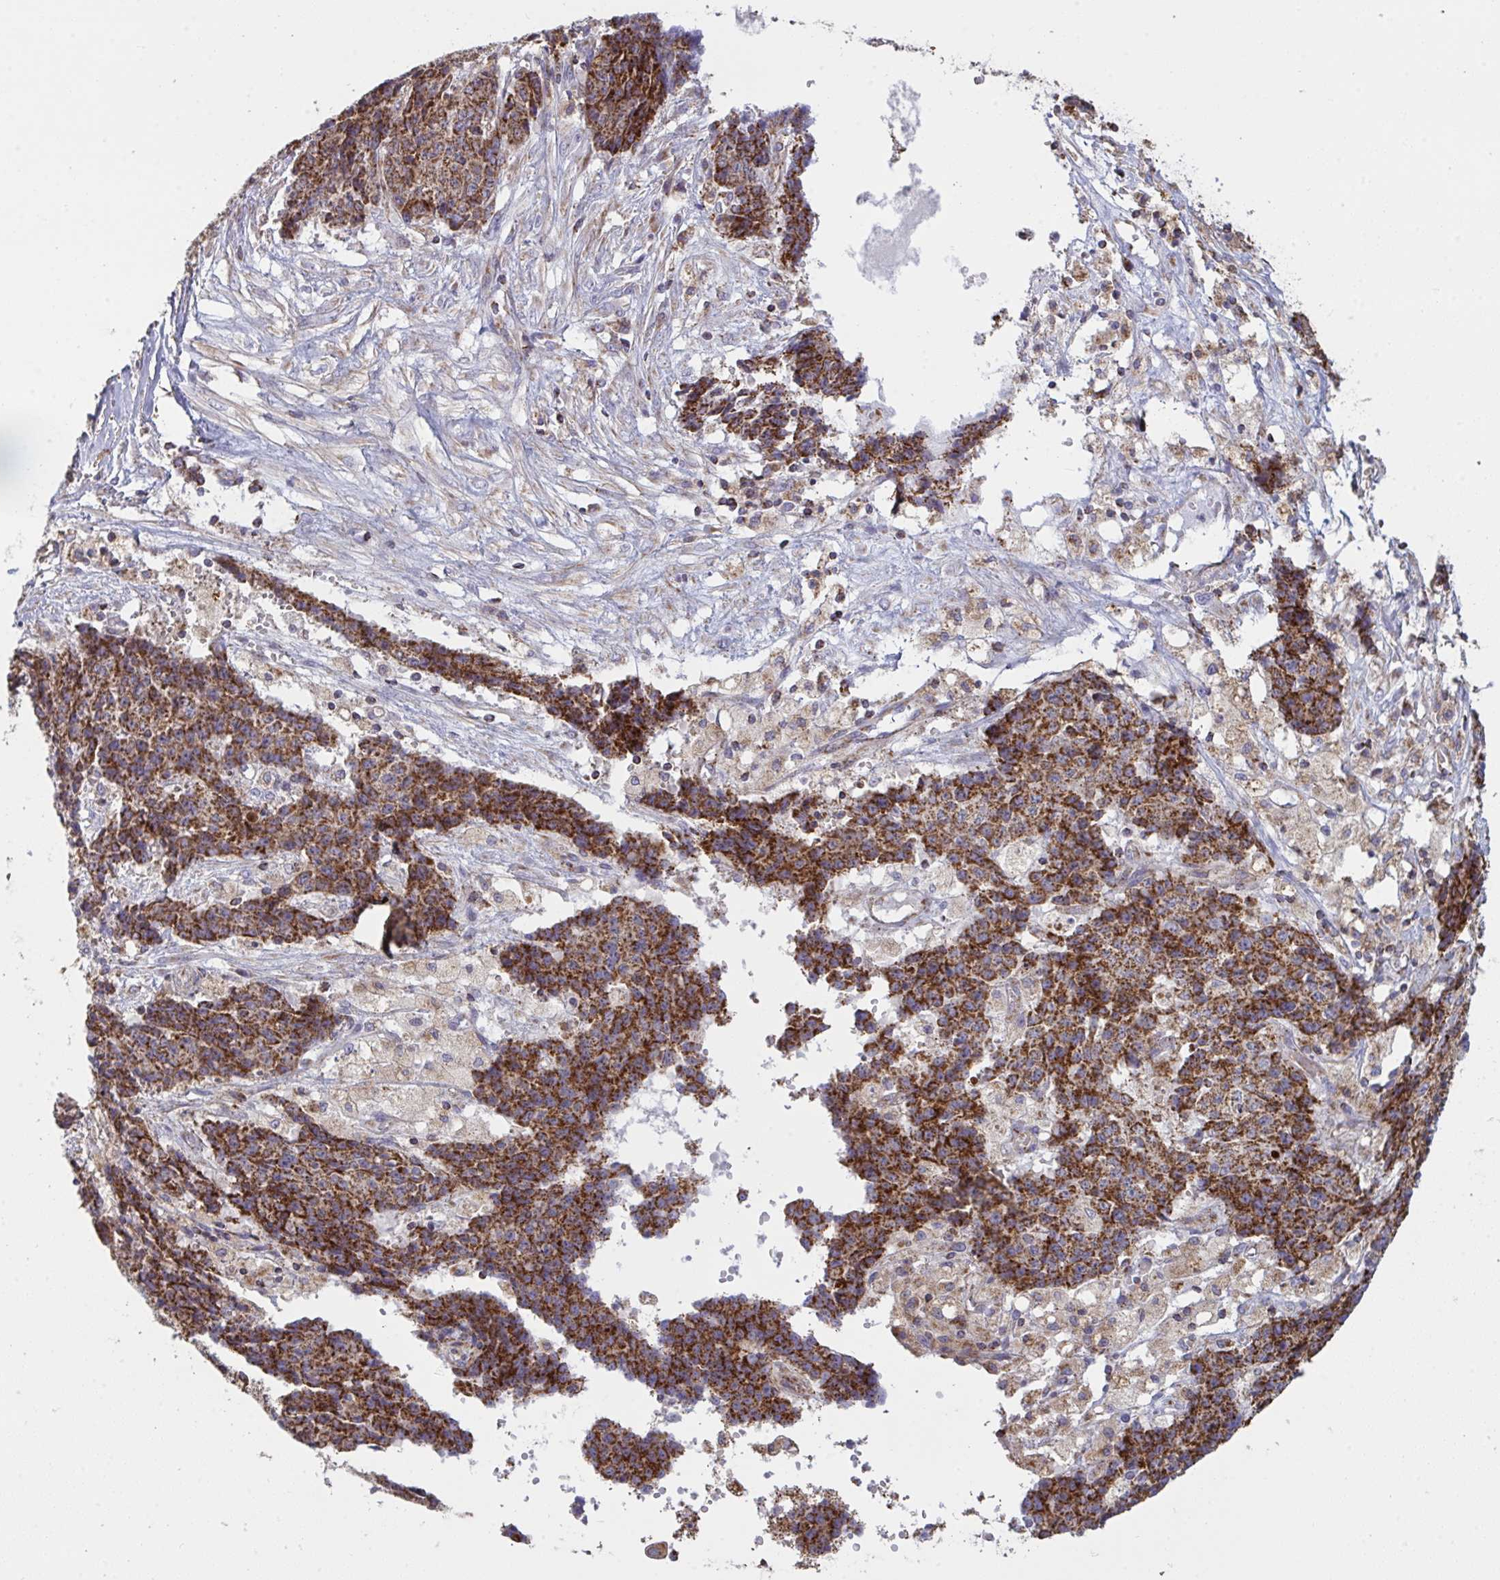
{"staining": {"intensity": "strong", "quantity": ">75%", "location": "cytoplasmic/membranous"}, "tissue": "ovarian cancer", "cell_type": "Tumor cells", "image_type": "cancer", "snomed": [{"axis": "morphology", "description": "Carcinoma, endometroid"}, {"axis": "topography", "description": "Ovary"}], "caption": "Ovarian endometroid carcinoma stained for a protein (brown) demonstrates strong cytoplasmic/membranous positive expression in about >75% of tumor cells.", "gene": "MICOS10", "patient": {"sex": "female", "age": 42}}